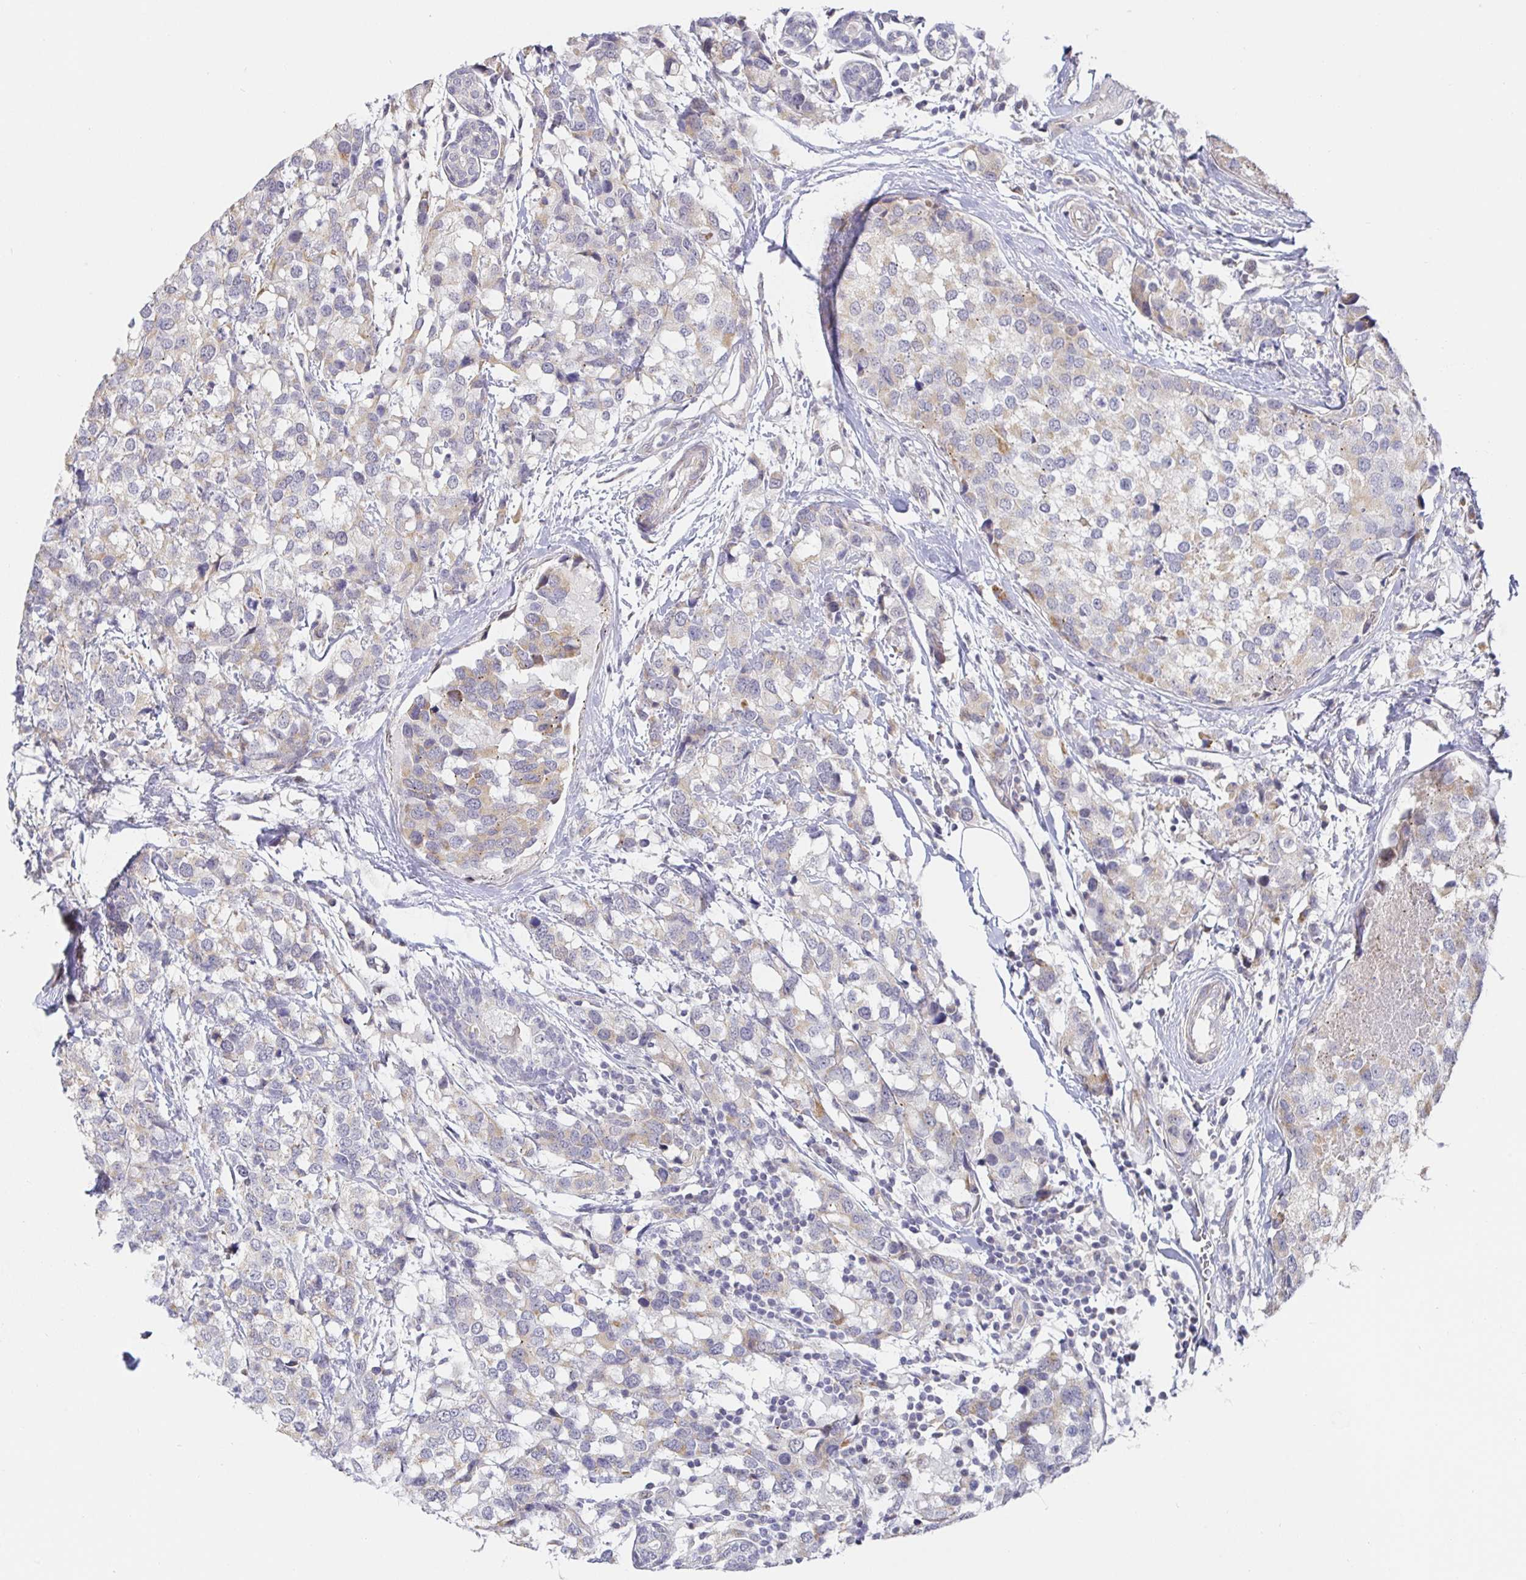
{"staining": {"intensity": "weak", "quantity": "<25%", "location": "cytoplasmic/membranous"}, "tissue": "breast cancer", "cell_type": "Tumor cells", "image_type": "cancer", "snomed": [{"axis": "morphology", "description": "Lobular carcinoma"}, {"axis": "topography", "description": "Breast"}], "caption": "Photomicrograph shows no protein expression in tumor cells of lobular carcinoma (breast) tissue. The staining was performed using DAB (3,3'-diaminobenzidine) to visualize the protein expression in brown, while the nuclei were stained in blue with hematoxylin (Magnification: 20x).", "gene": "CIT", "patient": {"sex": "female", "age": 59}}